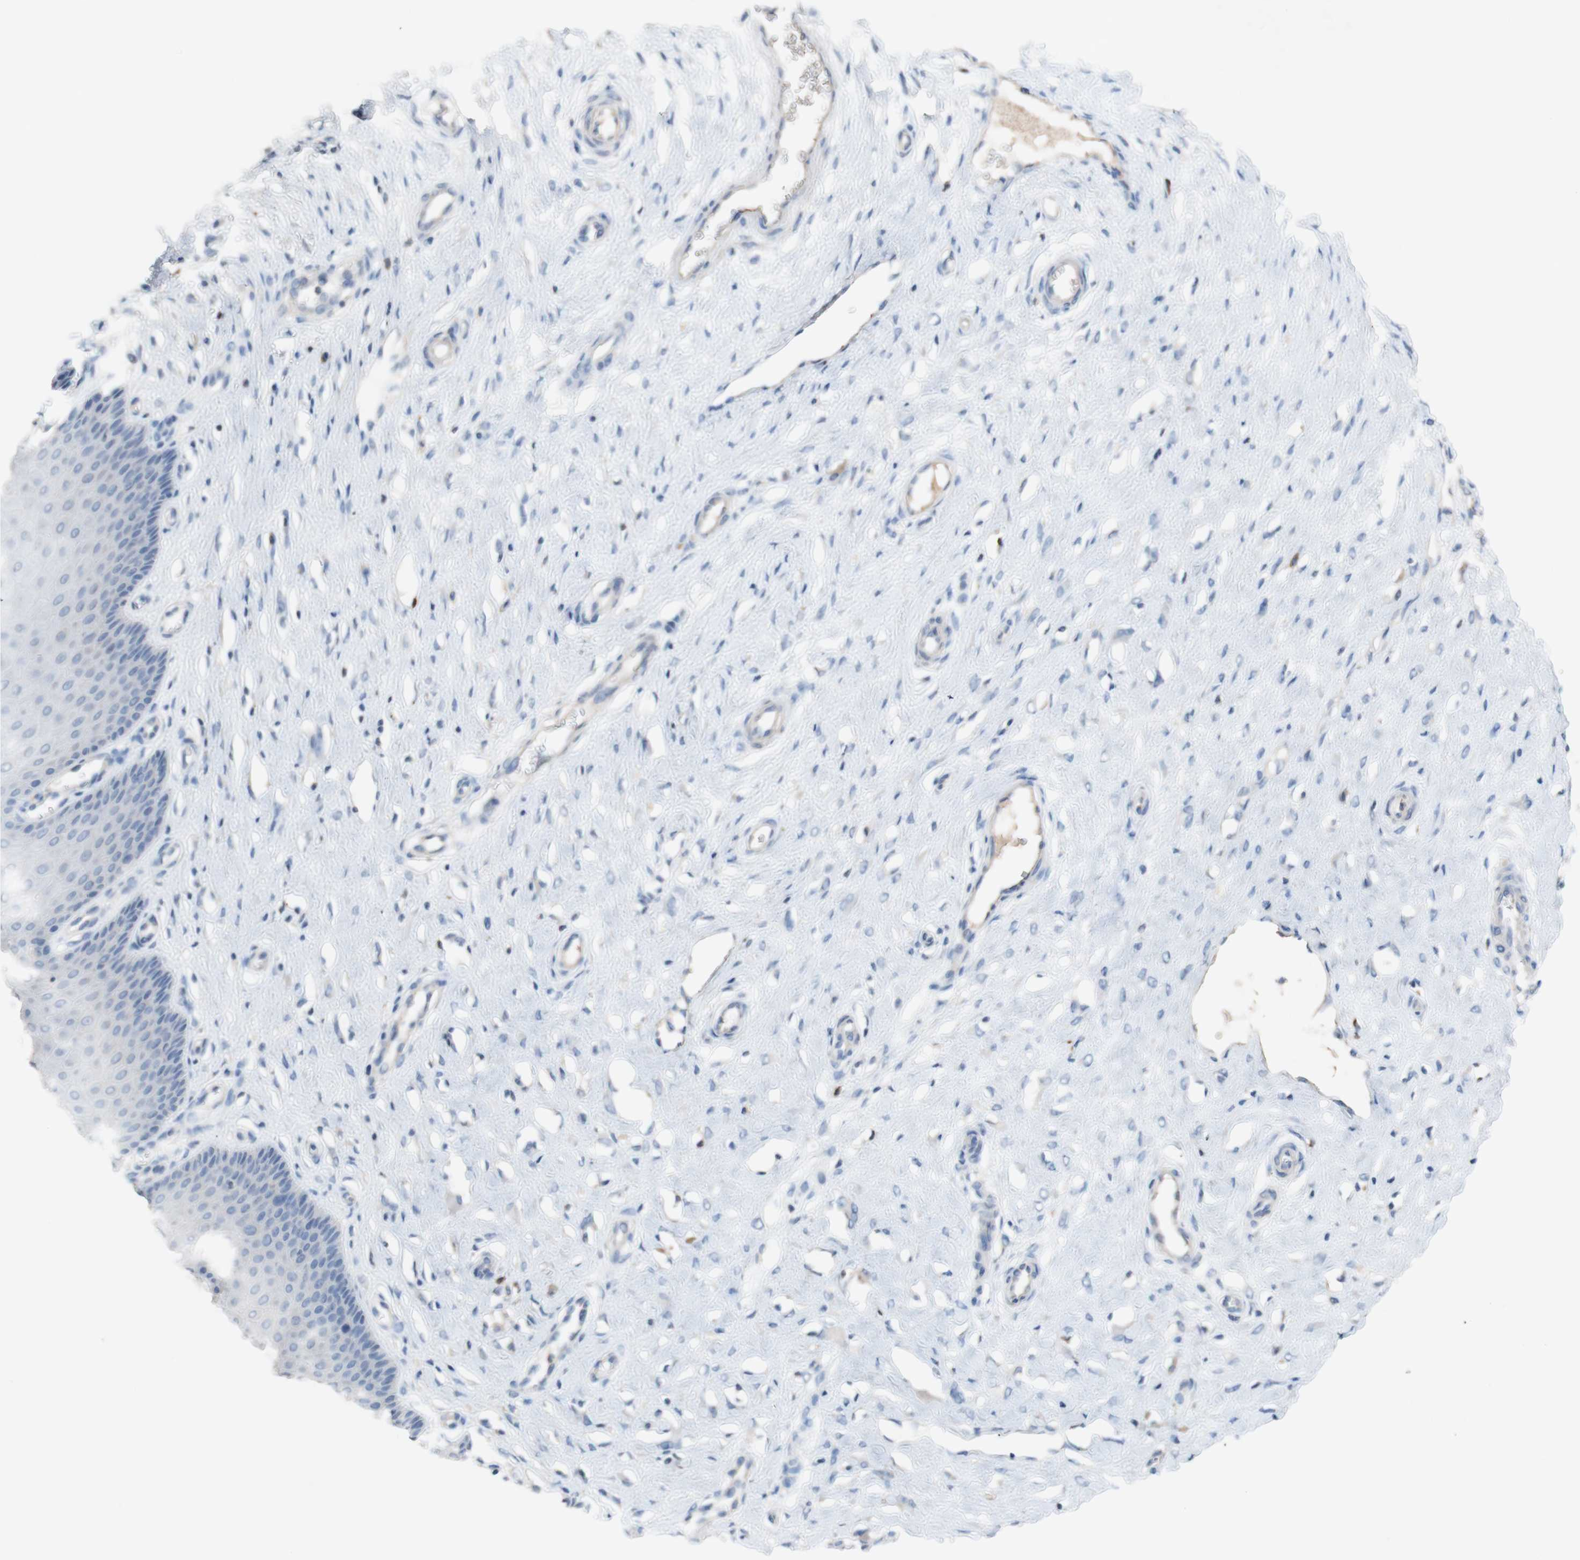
{"staining": {"intensity": "weak", "quantity": ">75%", "location": "cytoplasmic/membranous"}, "tissue": "cervix", "cell_type": "Glandular cells", "image_type": "normal", "snomed": [{"axis": "morphology", "description": "Normal tissue, NOS"}, {"axis": "topography", "description": "Cervix"}], "caption": "Immunohistochemistry (IHC) micrograph of unremarkable cervix stained for a protein (brown), which displays low levels of weak cytoplasmic/membranous positivity in about >75% of glandular cells.", "gene": "PACSIN1", "patient": {"sex": "female", "age": 55}}